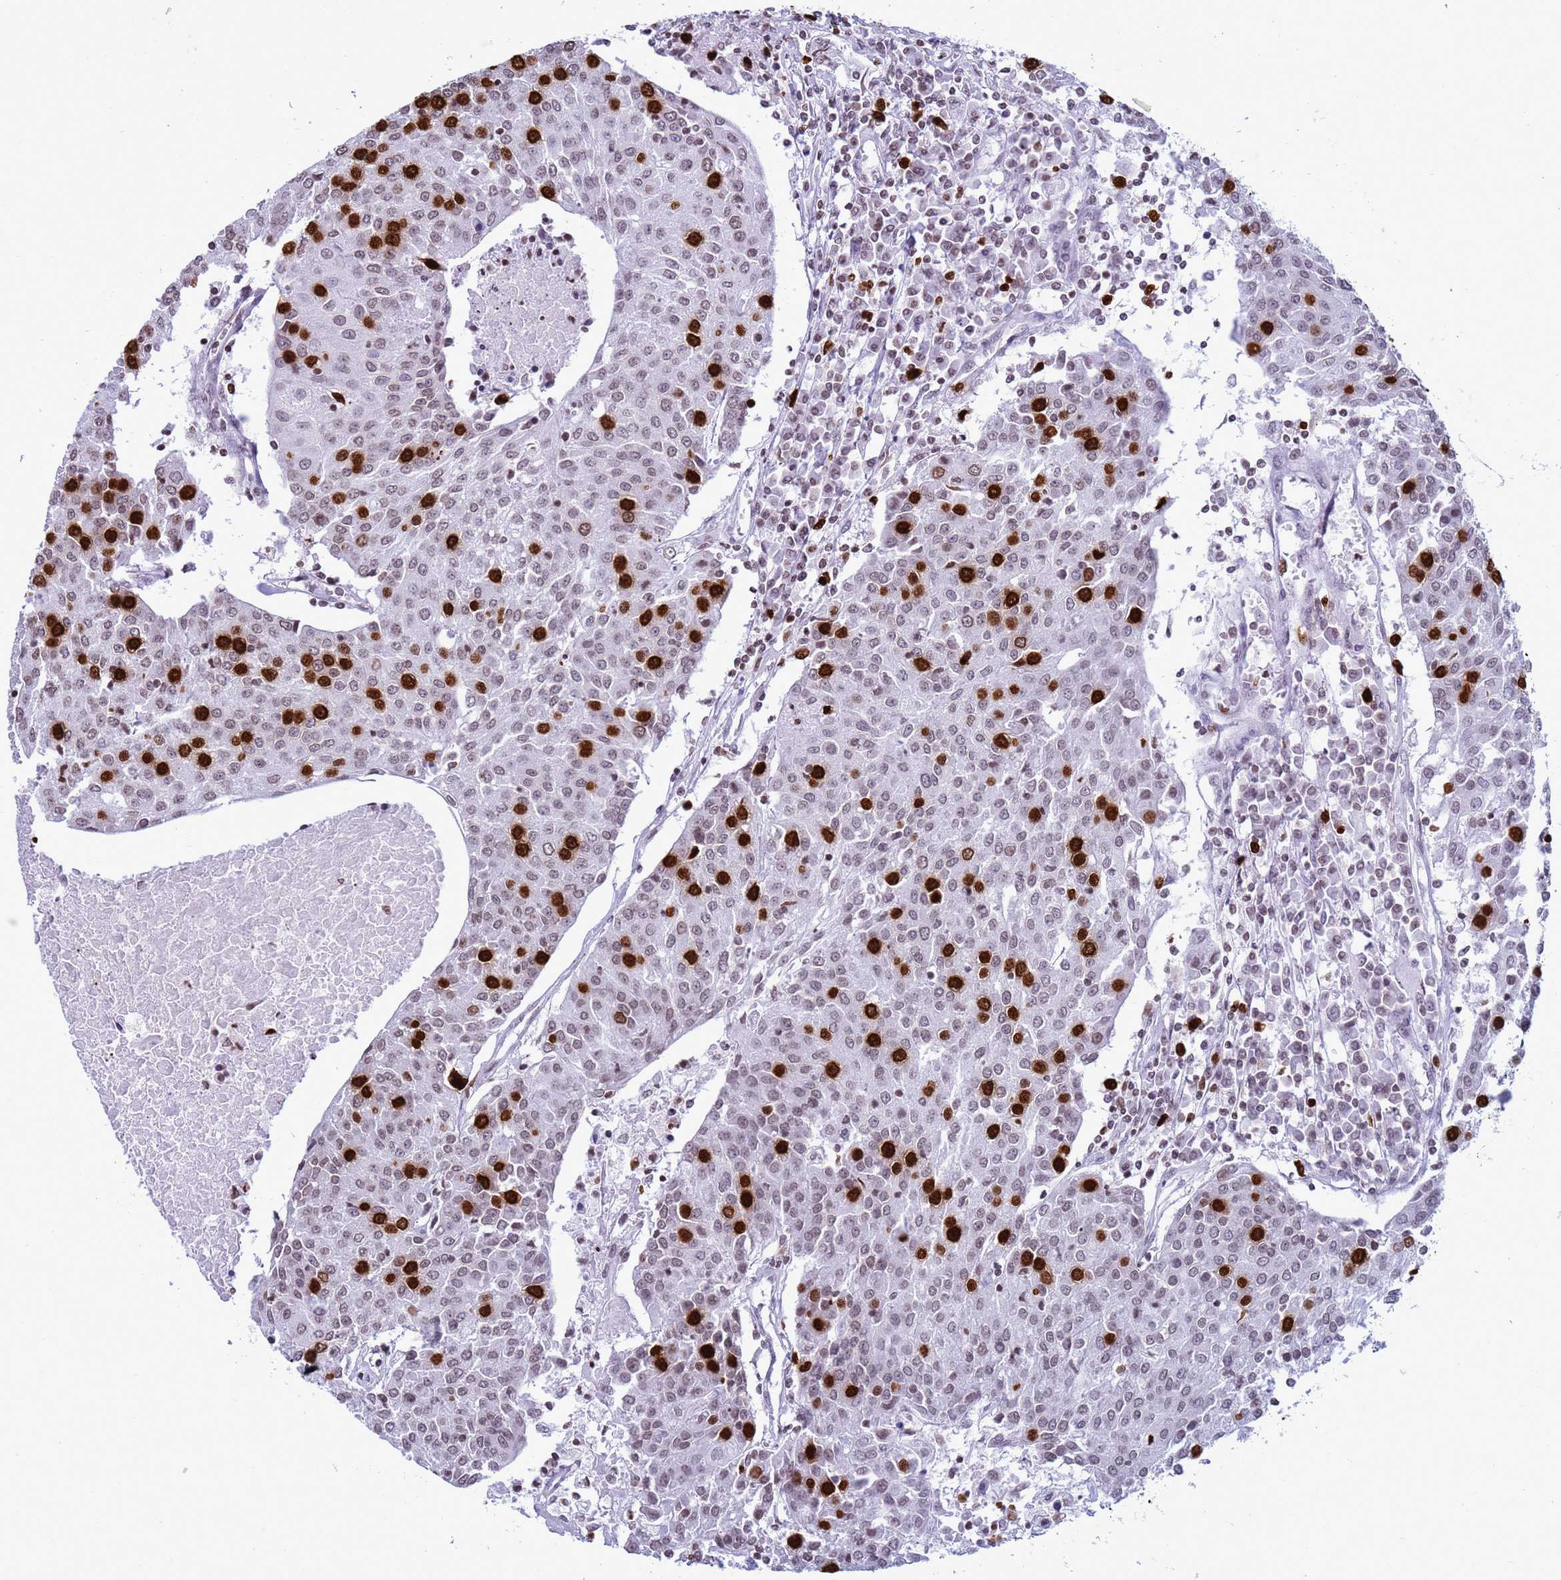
{"staining": {"intensity": "strong", "quantity": "25%-75%", "location": "nuclear"}, "tissue": "urothelial cancer", "cell_type": "Tumor cells", "image_type": "cancer", "snomed": [{"axis": "morphology", "description": "Urothelial carcinoma, High grade"}, {"axis": "topography", "description": "Urinary bladder"}], "caption": "Immunohistochemical staining of human high-grade urothelial carcinoma shows strong nuclear protein expression in about 25%-75% of tumor cells.", "gene": "H4C8", "patient": {"sex": "female", "age": 85}}